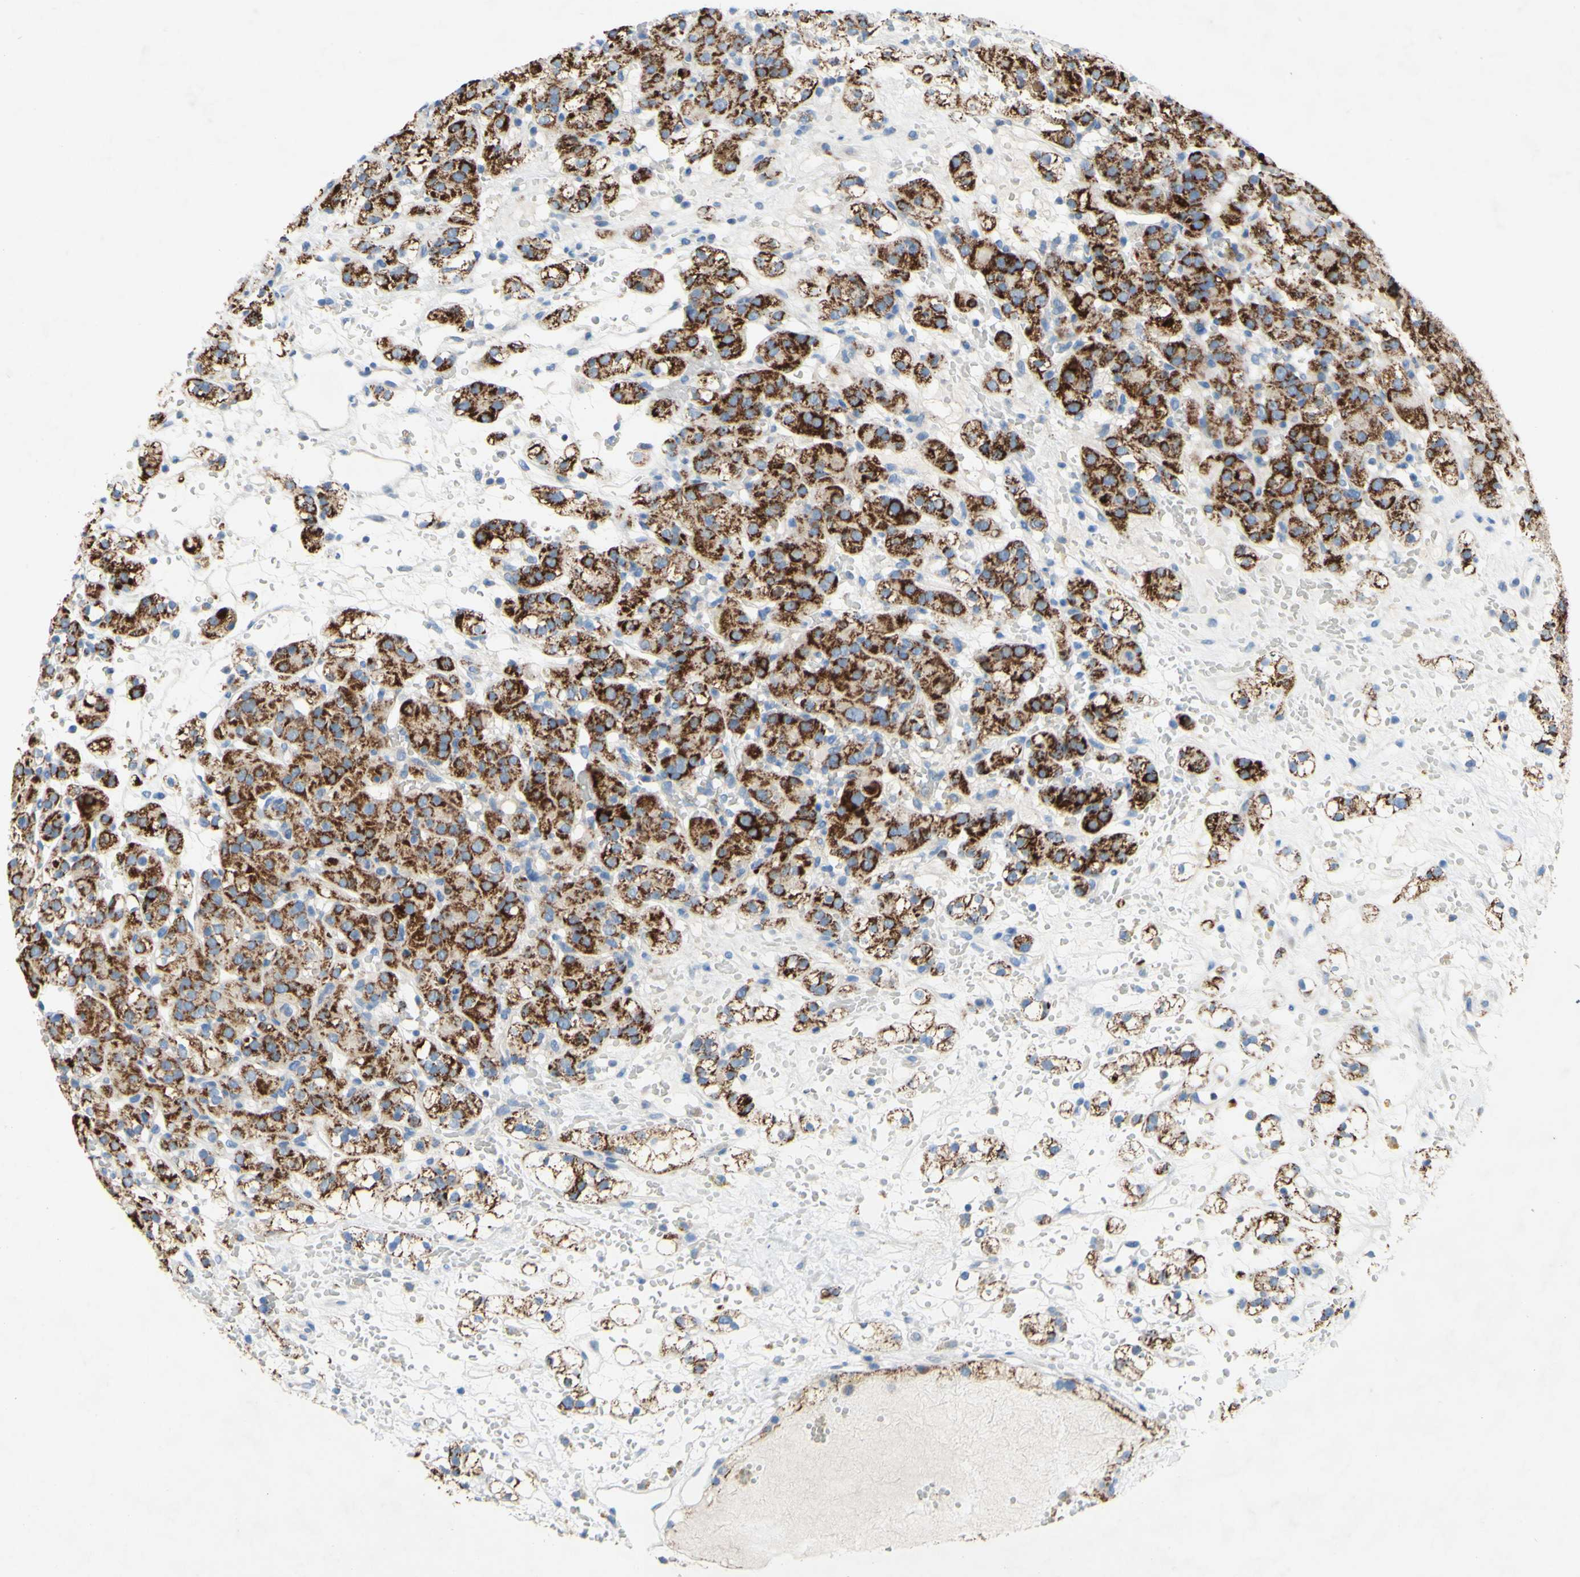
{"staining": {"intensity": "moderate", "quantity": ">75%", "location": "cytoplasmic/membranous"}, "tissue": "renal cancer", "cell_type": "Tumor cells", "image_type": "cancer", "snomed": [{"axis": "morphology", "description": "Adenocarcinoma, NOS"}, {"axis": "topography", "description": "Kidney"}], "caption": "The photomicrograph reveals immunohistochemical staining of adenocarcinoma (renal). There is moderate cytoplasmic/membranous positivity is identified in approximately >75% of tumor cells.", "gene": "ACADL", "patient": {"sex": "male", "age": 61}}